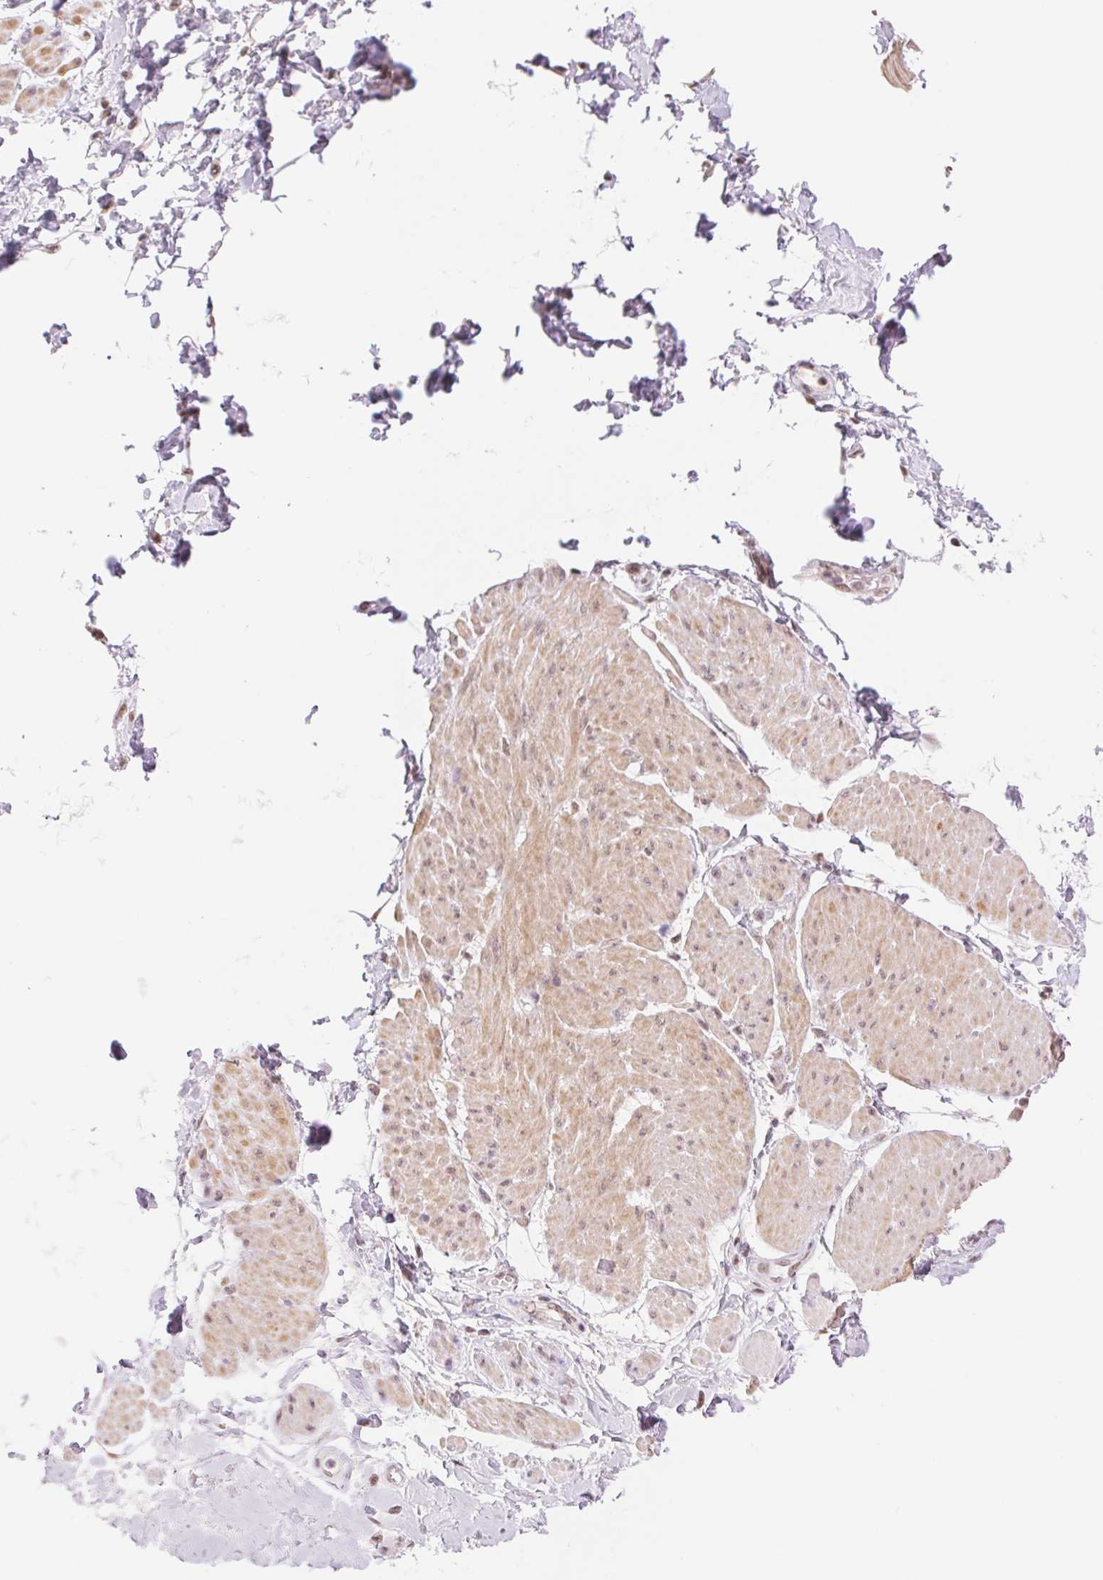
{"staining": {"intensity": "negative", "quantity": "none", "location": "none"}, "tissue": "adipose tissue", "cell_type": "Adipocytes", "image_type": "normal", "snomed": [{"axis": "morphology", "description": "Normal tissue, NOS"}, {"axis": "topography", "description": "Urinary bladder"}, {"axis": "topography", "description": "Peripheral nerve tissue"}], "caption": "A high-resolution photomicrograph shows IHC staining of normal adipose tissue, which exhibits no significant positivity in adipocytes.", "gene": "RPRD1B", "patient": {"sex": "female", "age": 60}}